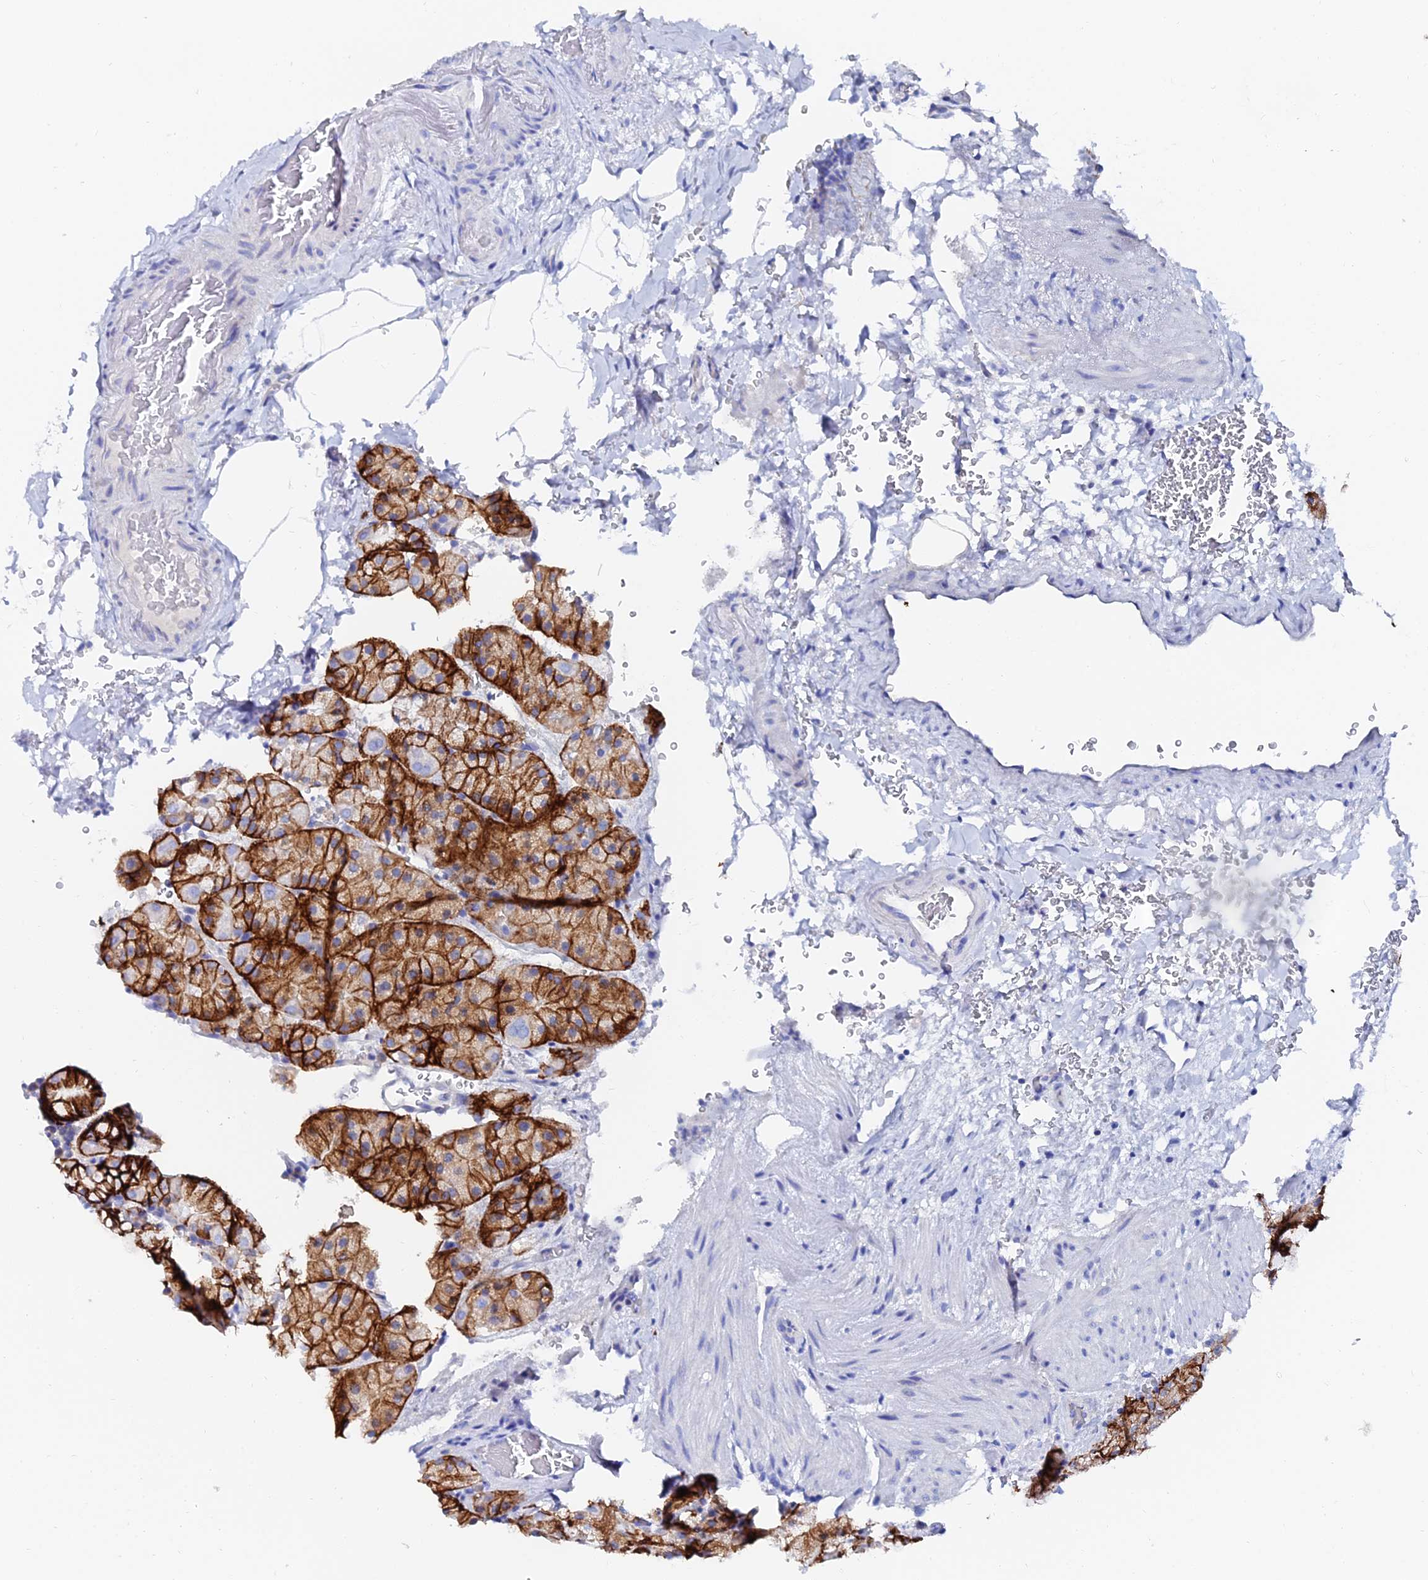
{"staining": {"intensity": "strong", "quantity": "25%-75%", "location": "cytoplasmic/membranous"}, "tissue": "stomach", "cell_type": "Glandular cells", "image_type": "normal", "snomed": [{"axis": "morphology", "description": "Normal tissue, NOS"}, {"axis": "topography", "description": "Stomach, upper"}, {"axis": "topography", "description": "Stomach, lower"}], "caption": "DAB (3,3'-diaminobenzidine) immunohistochemical staining of normal human stomach exhibits strong cytoplasmic/membranous protein staining in about 25%-75% of glandular cells.", "gene": "PTTG1", "patient": {"sex": "male", "age": 80}}